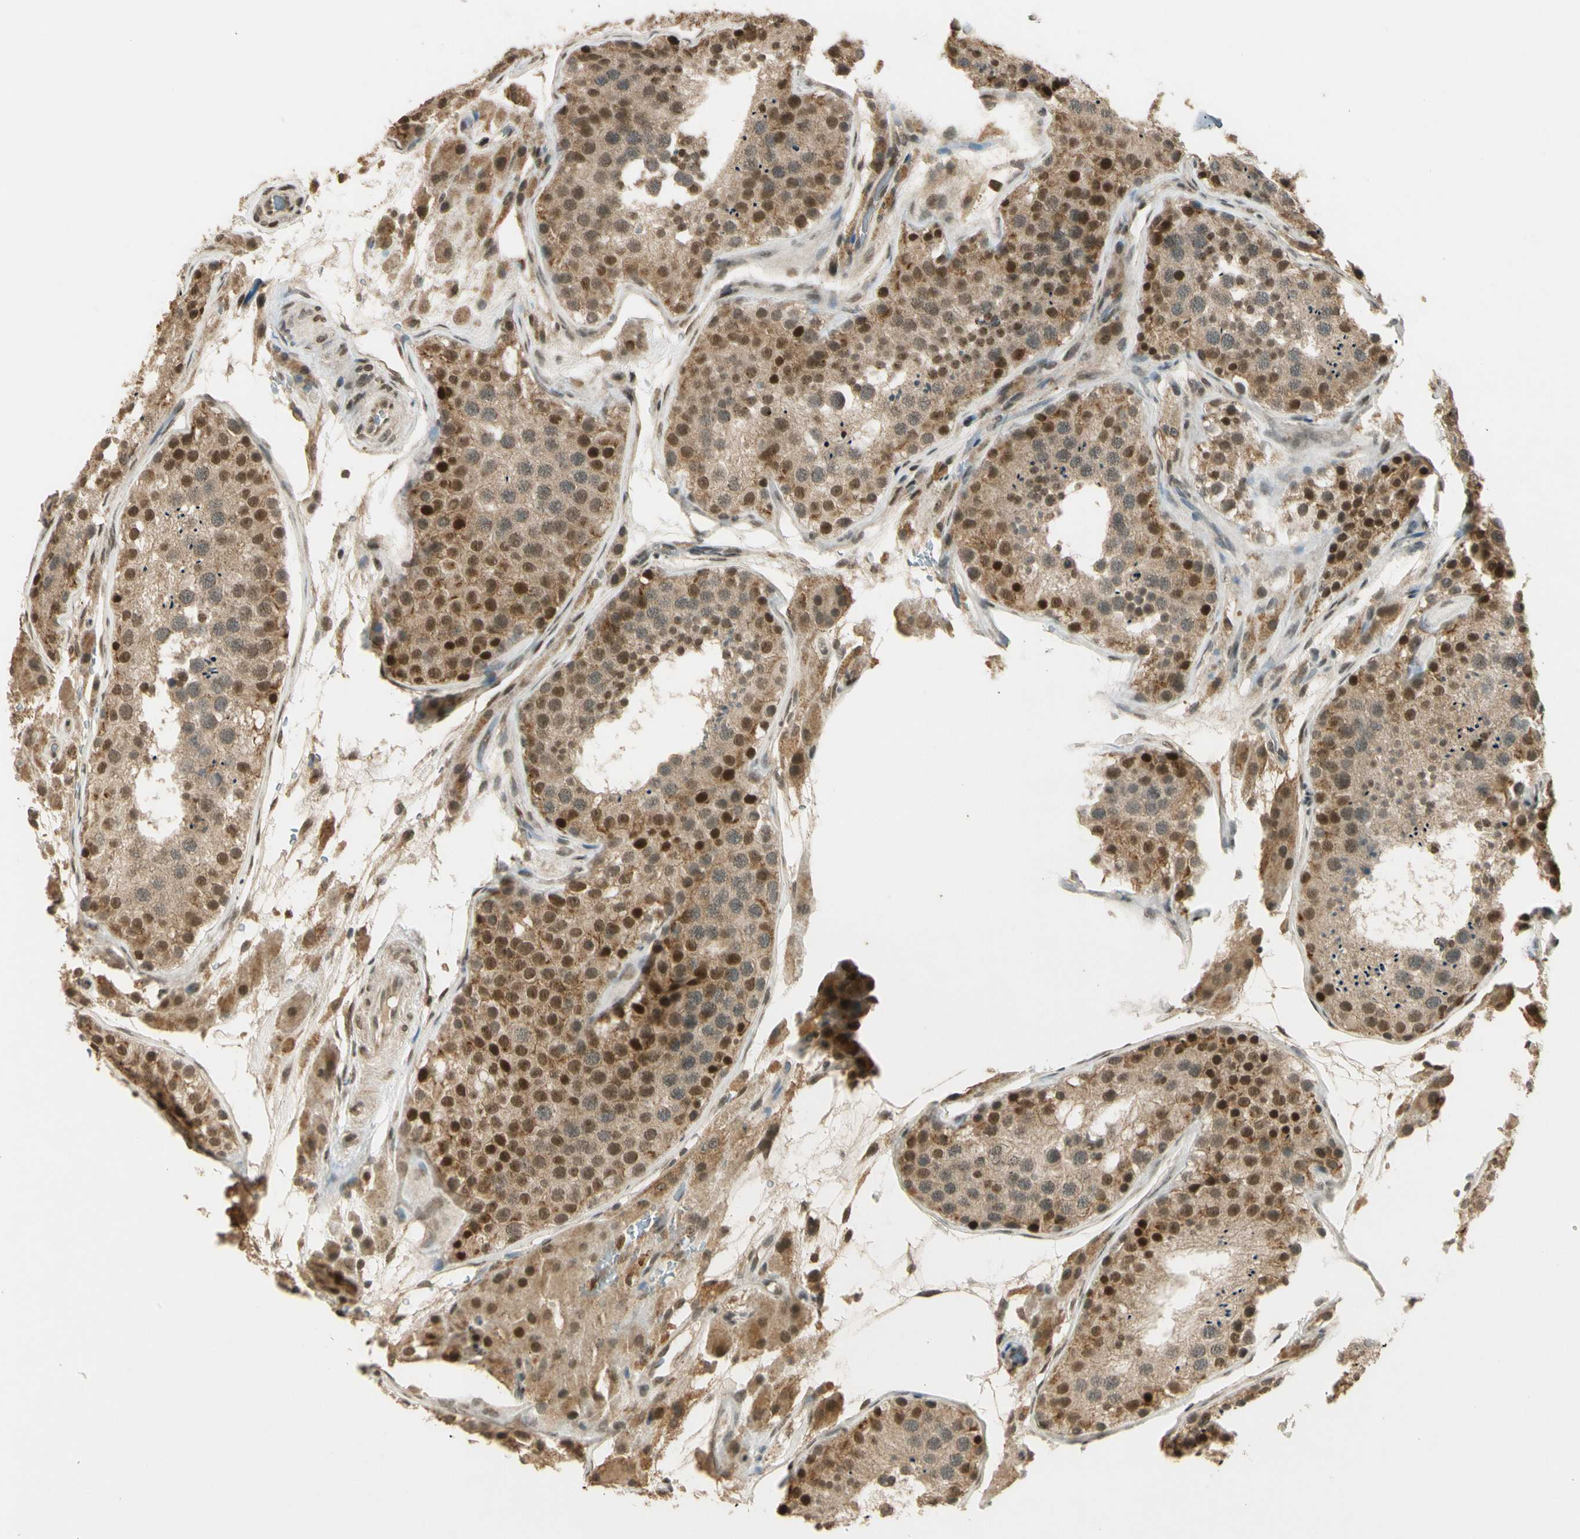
{"staining": {"intensity": "moderate", "quantity": ">75%", "location": "cytoplasmic/membranous,nuclear"}, "tissue": "testis", "cell_type": "Cells in seminiferous ducts", "image_type": "normal", "snomed": [{"axis": "morphology", "description": "Normal tissue, NOS"}, {"axis": "topography", "description": "Testis"}], "caption": "An IHC micrograph of benign tissue is shown. Protein staining in brown shows moderate cytoplasmic/membranous,nuclear positivity in testis within cells in seminiferous ducts. Nuclei are stained in blue.", "gene": "ZNF135", "patient": {"sex": "male", "age": 26}}